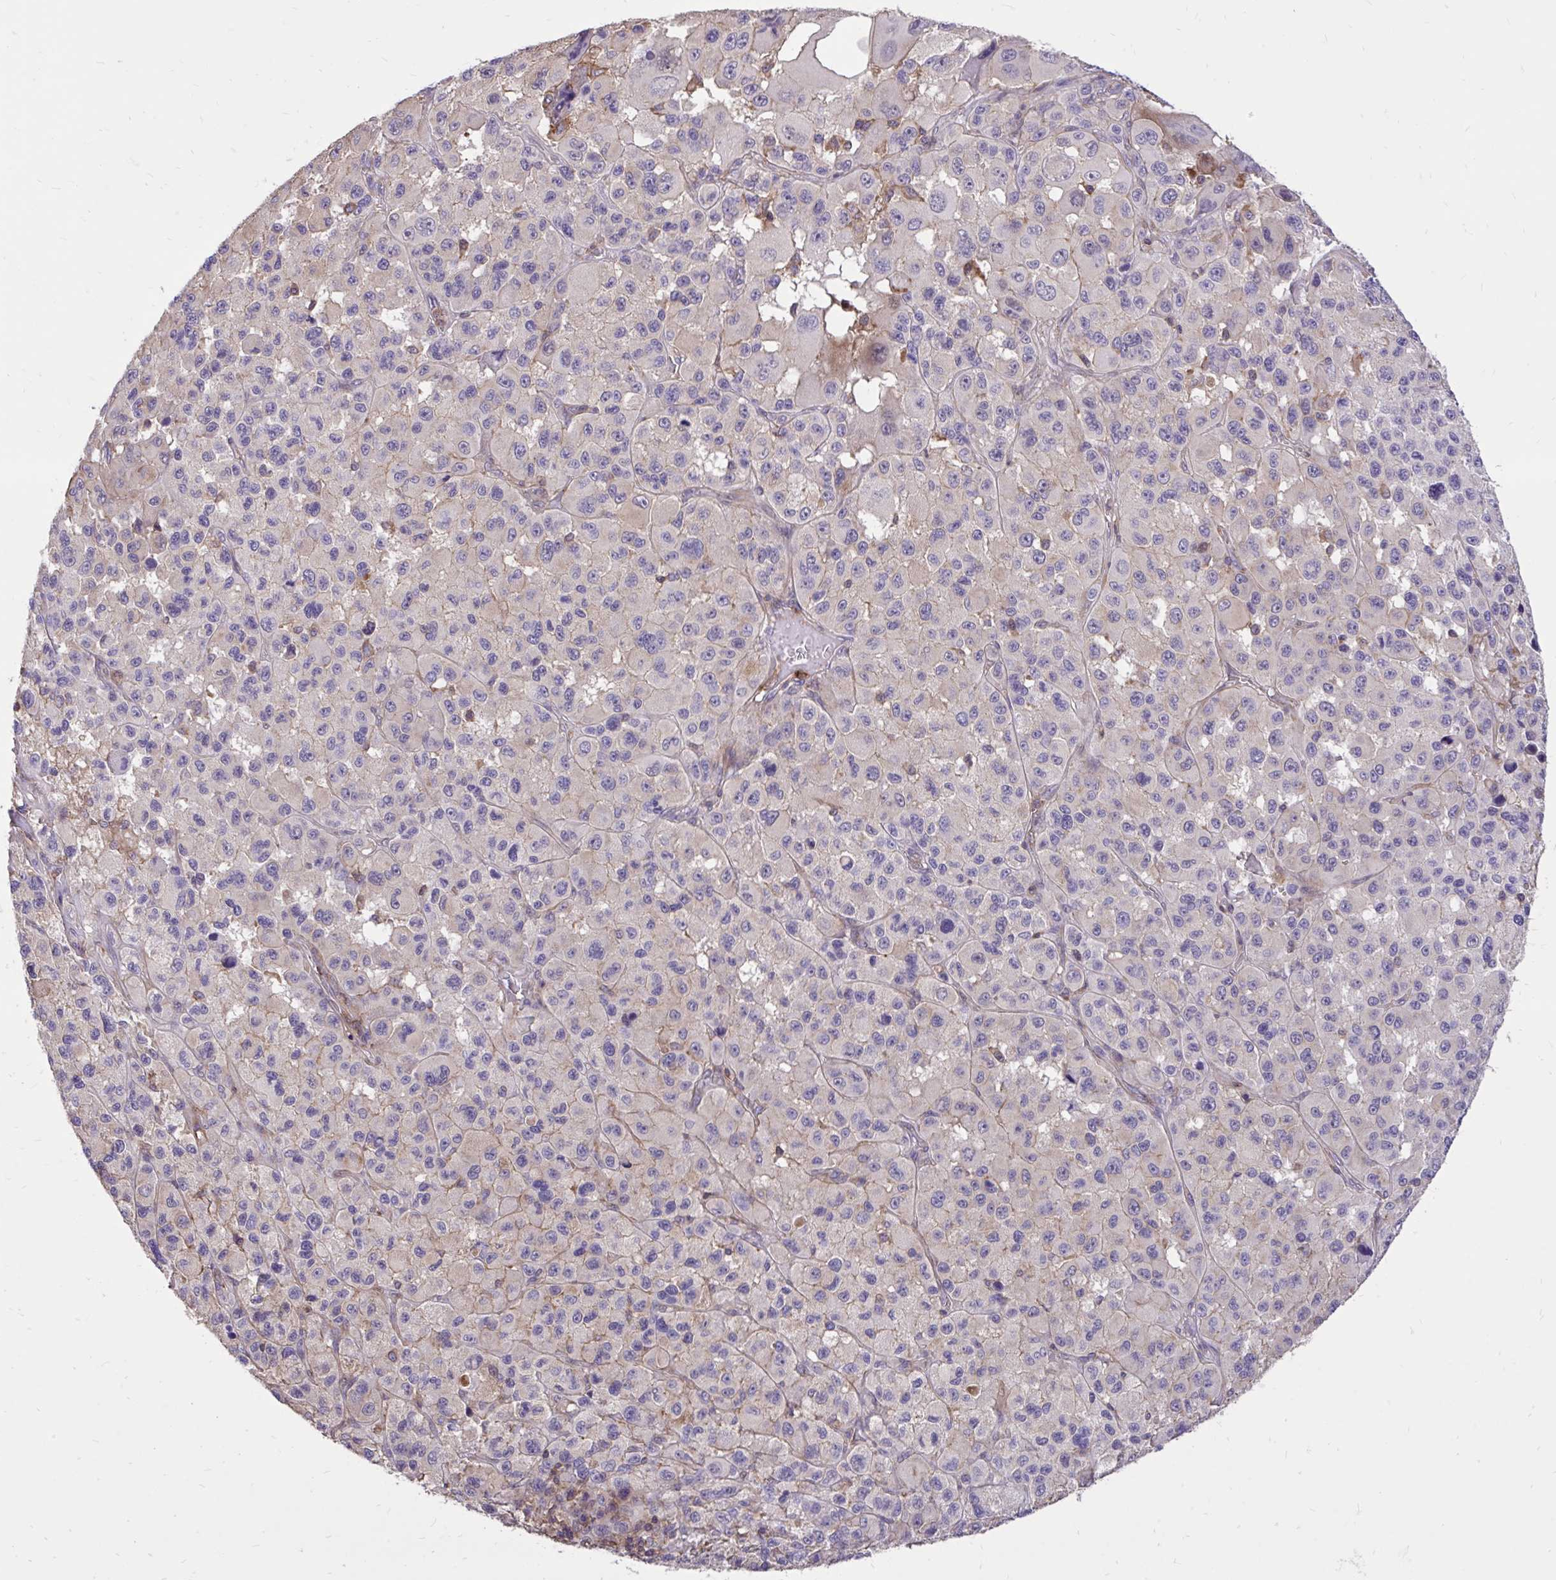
{"staining": {"intensity": "weak", "quantity": "<25%", "location": "cytoplasmic/membranous"}, "tissue": "melanoma", "cell_type": "Tumor cells", "image_type": "cancer", "snomed": [{"axis": "morphology", "description": "Malignant melanoma, Metastatic site"}, {"axis": "topography", "description": "Lymph node"}], "caption": "High power microscopy image of an IHC photomicrograph of malignant melanoma (metastatic site), revealing no significant positivity in tumor cells.", "gene": "IGFL2", "patient": {"sex": "female", "age": 65}}